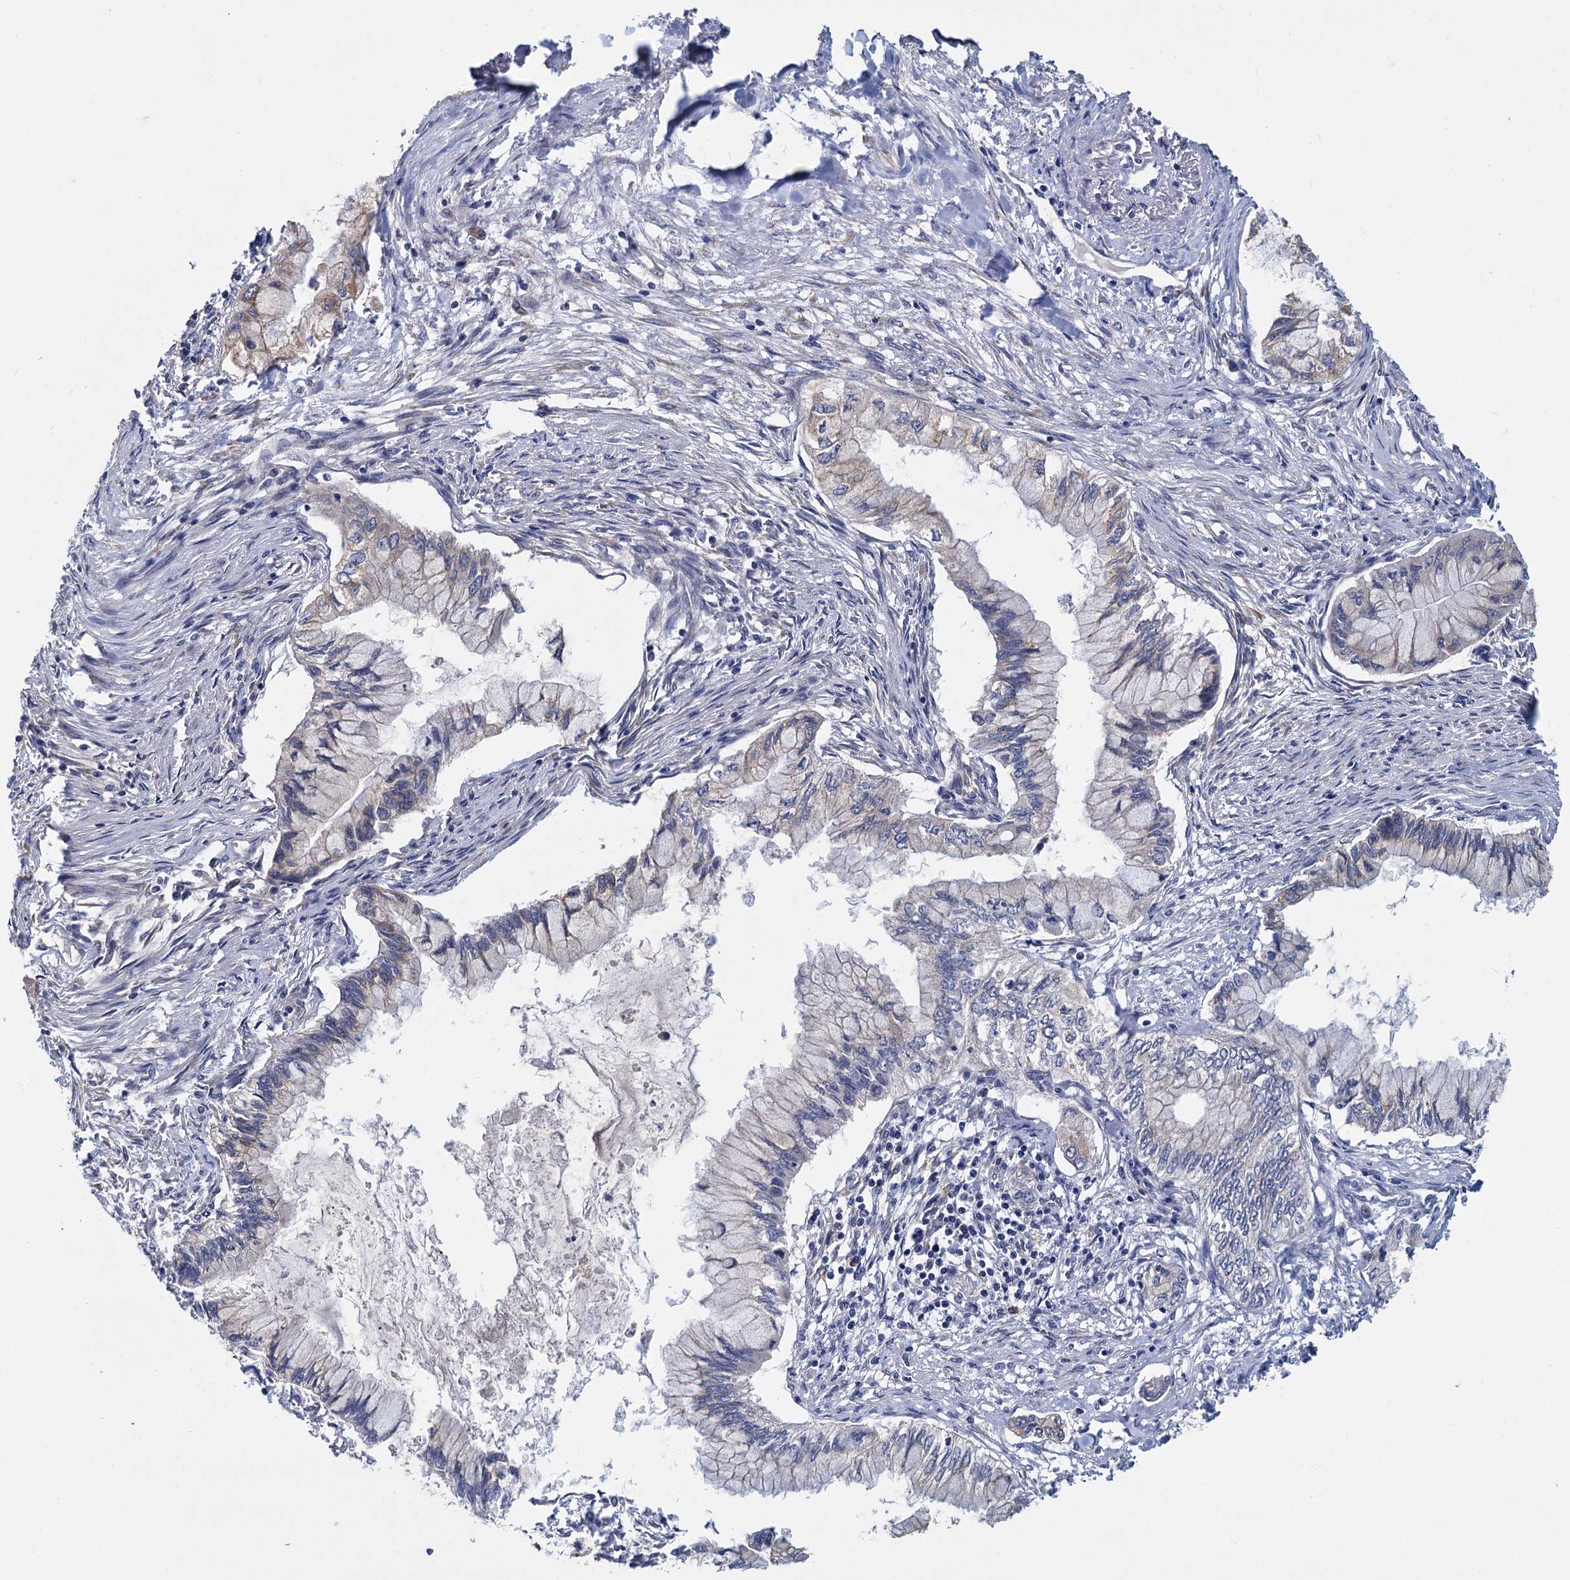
{"staining": {"intensity": "weak", "quantity": "<25%", "location": "cytoplasmic/membranous"}, "tissue": "pancreatic cancer", "cell_type": "Tumor cells", "image_type": "cancer", "snomed": [{"axis": "morphology", "description": "Adenocarcinoma, NOS"}, {"axis": "topography", "description": "Pancreas"}], "caption": "Protein analysis of pancreatic cancer exhibits no significant expression in tumor cells.", "gene": "LRRC51", "patient": {"sex": "male", "age": 48}}